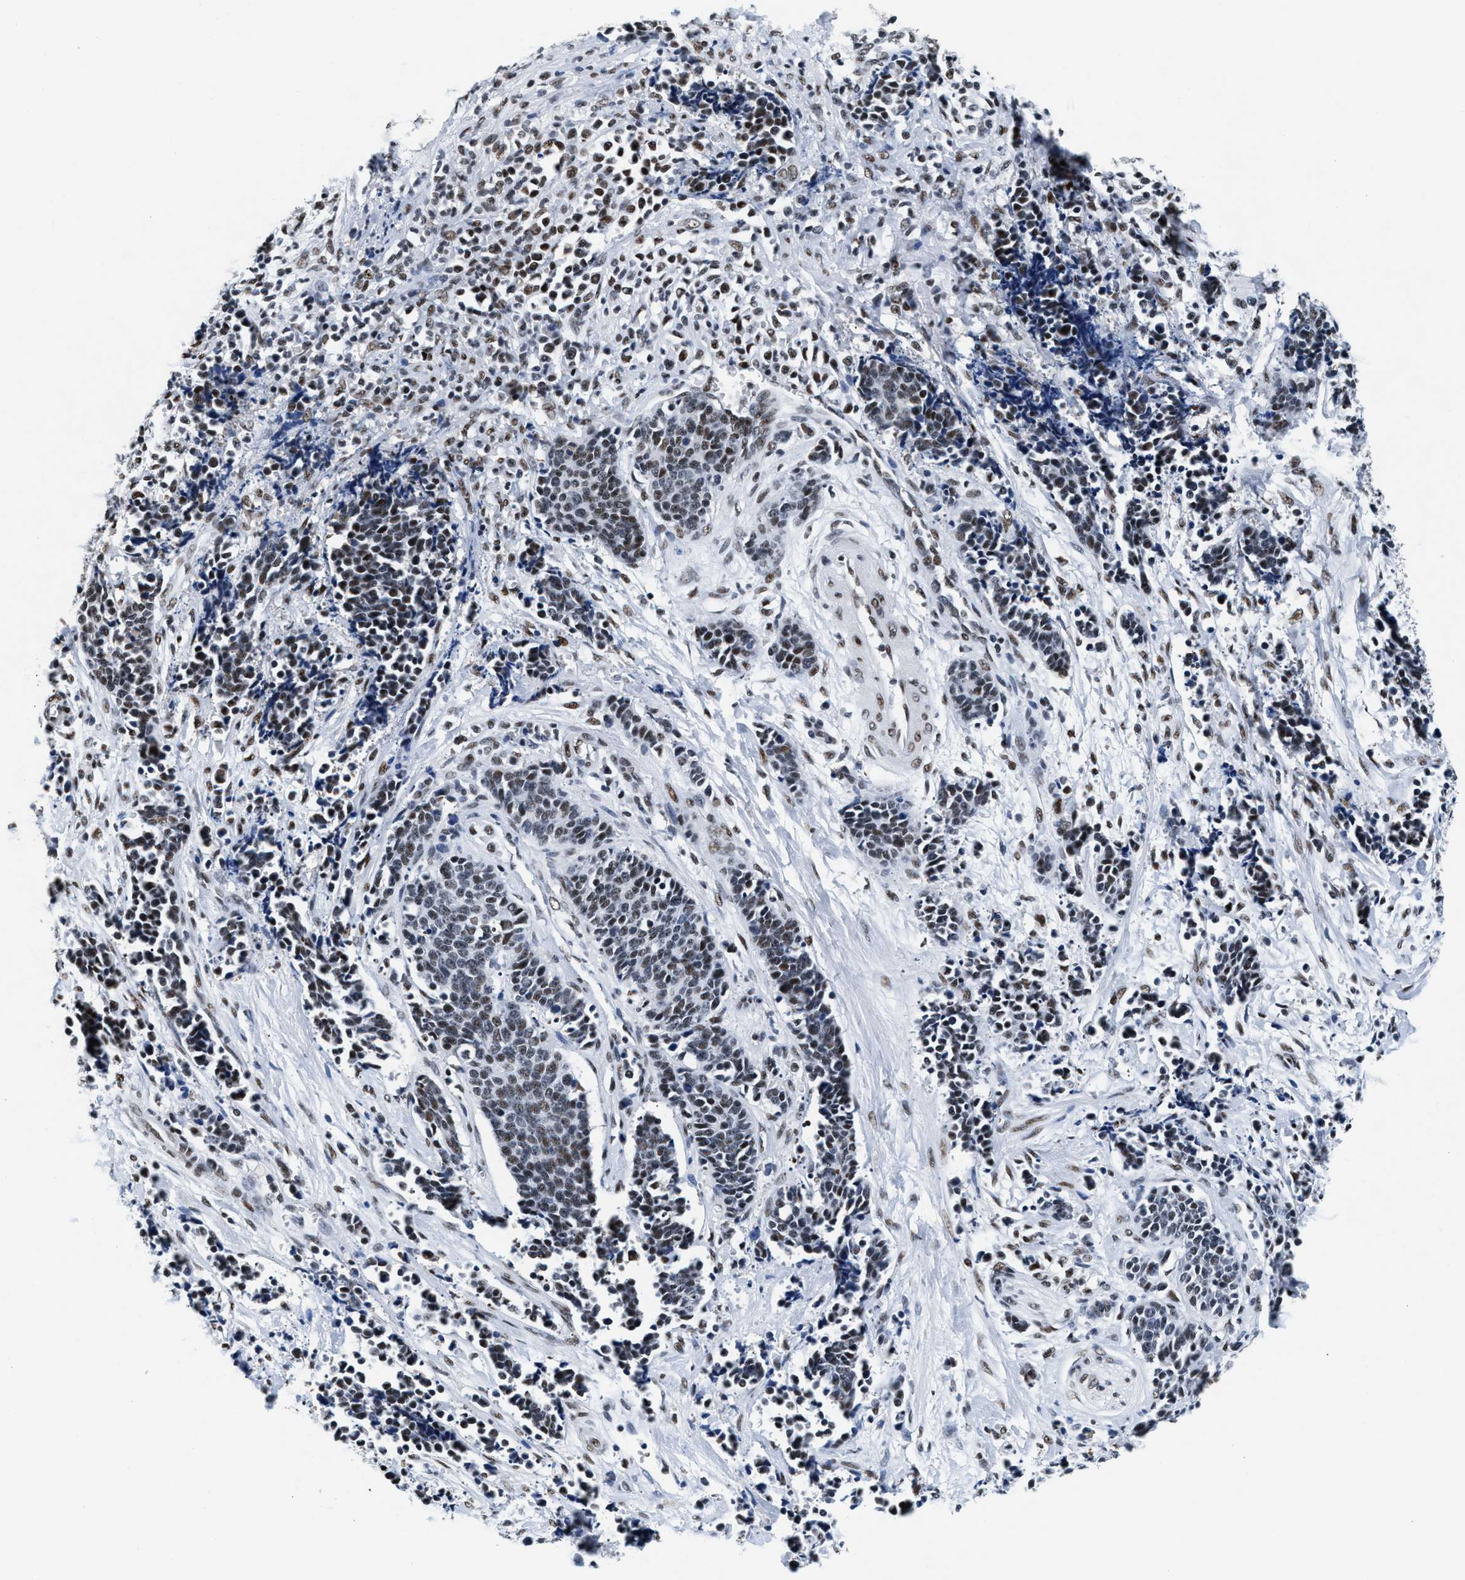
{"staining": {"intensity": "moderate", "quantity": "25%-75%", "location": "nuclear"}, "tissue": "cervical cancer", "cell_type": "Tumor cells", "image_type": "cancer", "snomed": [{"axis": "morphology", "description": "Squamous cell carcinoma, NOS"}, {"axis": "topography", "description": "Cervix"}], "caption": "Immunohistochemistry (DAB) staining of human cervical cancer (squamous cell carcinoma) demonstrates moderate nuclear protein positivity in about 25%-75% of tumor cells. Nuclei are stained in blue.", "gene": "RAD50", "patient": {"sex": "female", "age": 35}}